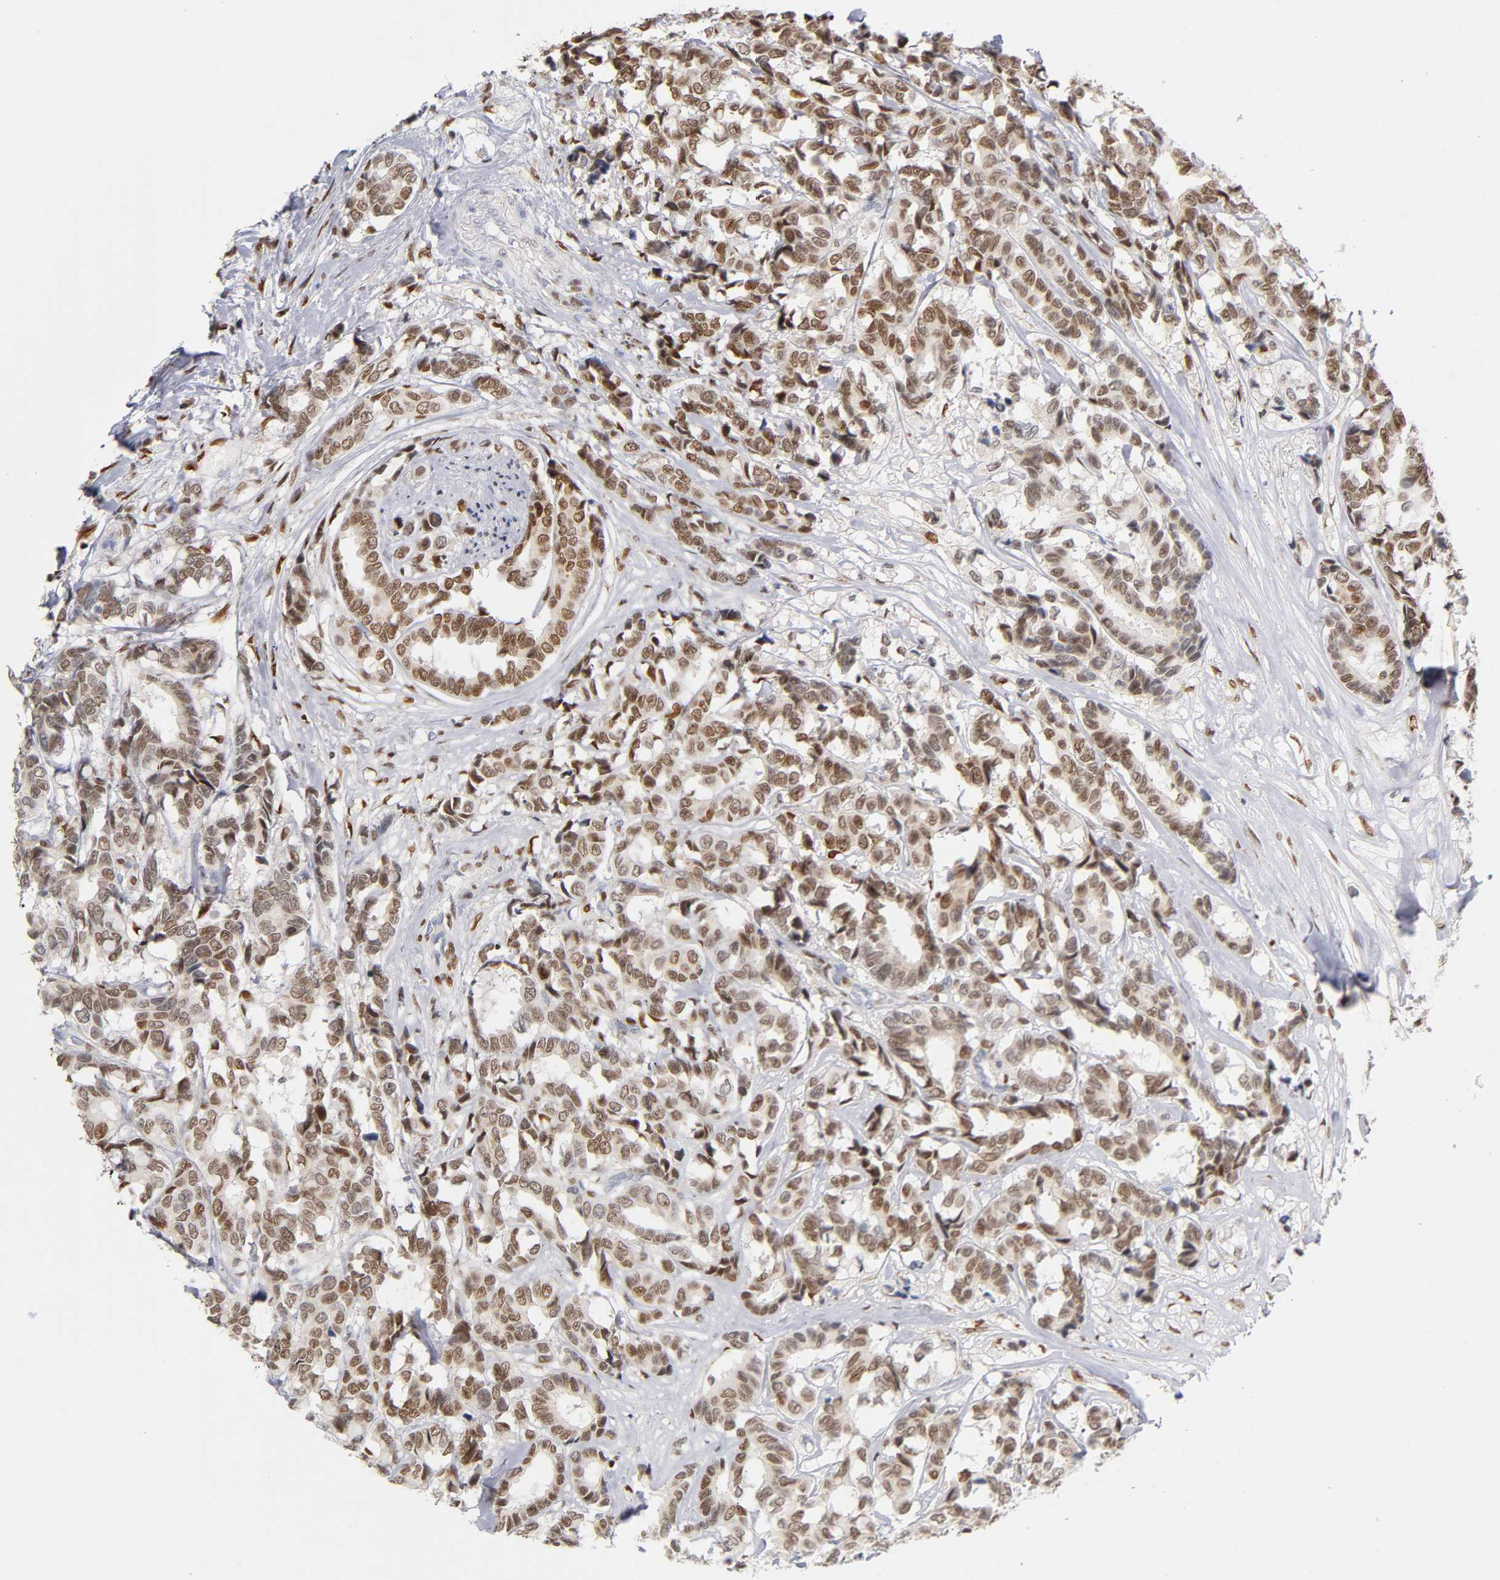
{"staining": {"intensity": "moderate", "quantity": ">75%", "location": "nuclear"}, "tissue": "breast cancer", "cell_type": "Tumor cells", "image_type": "cancer", "snomed": [{"axis": "morphology", "description": "Duct carcinoma"}, {"axis": "topography", "description": "Breast"}], "caption": "Protein staining by immunohistochemistry (IHC) demonstrates moderate nuclear staining in approximately >75% of tumor cells in breast cancer (invasive ductal carcinoma).", "gene": "RUNX1", "patient": {"sex": "female", "age": 87}}